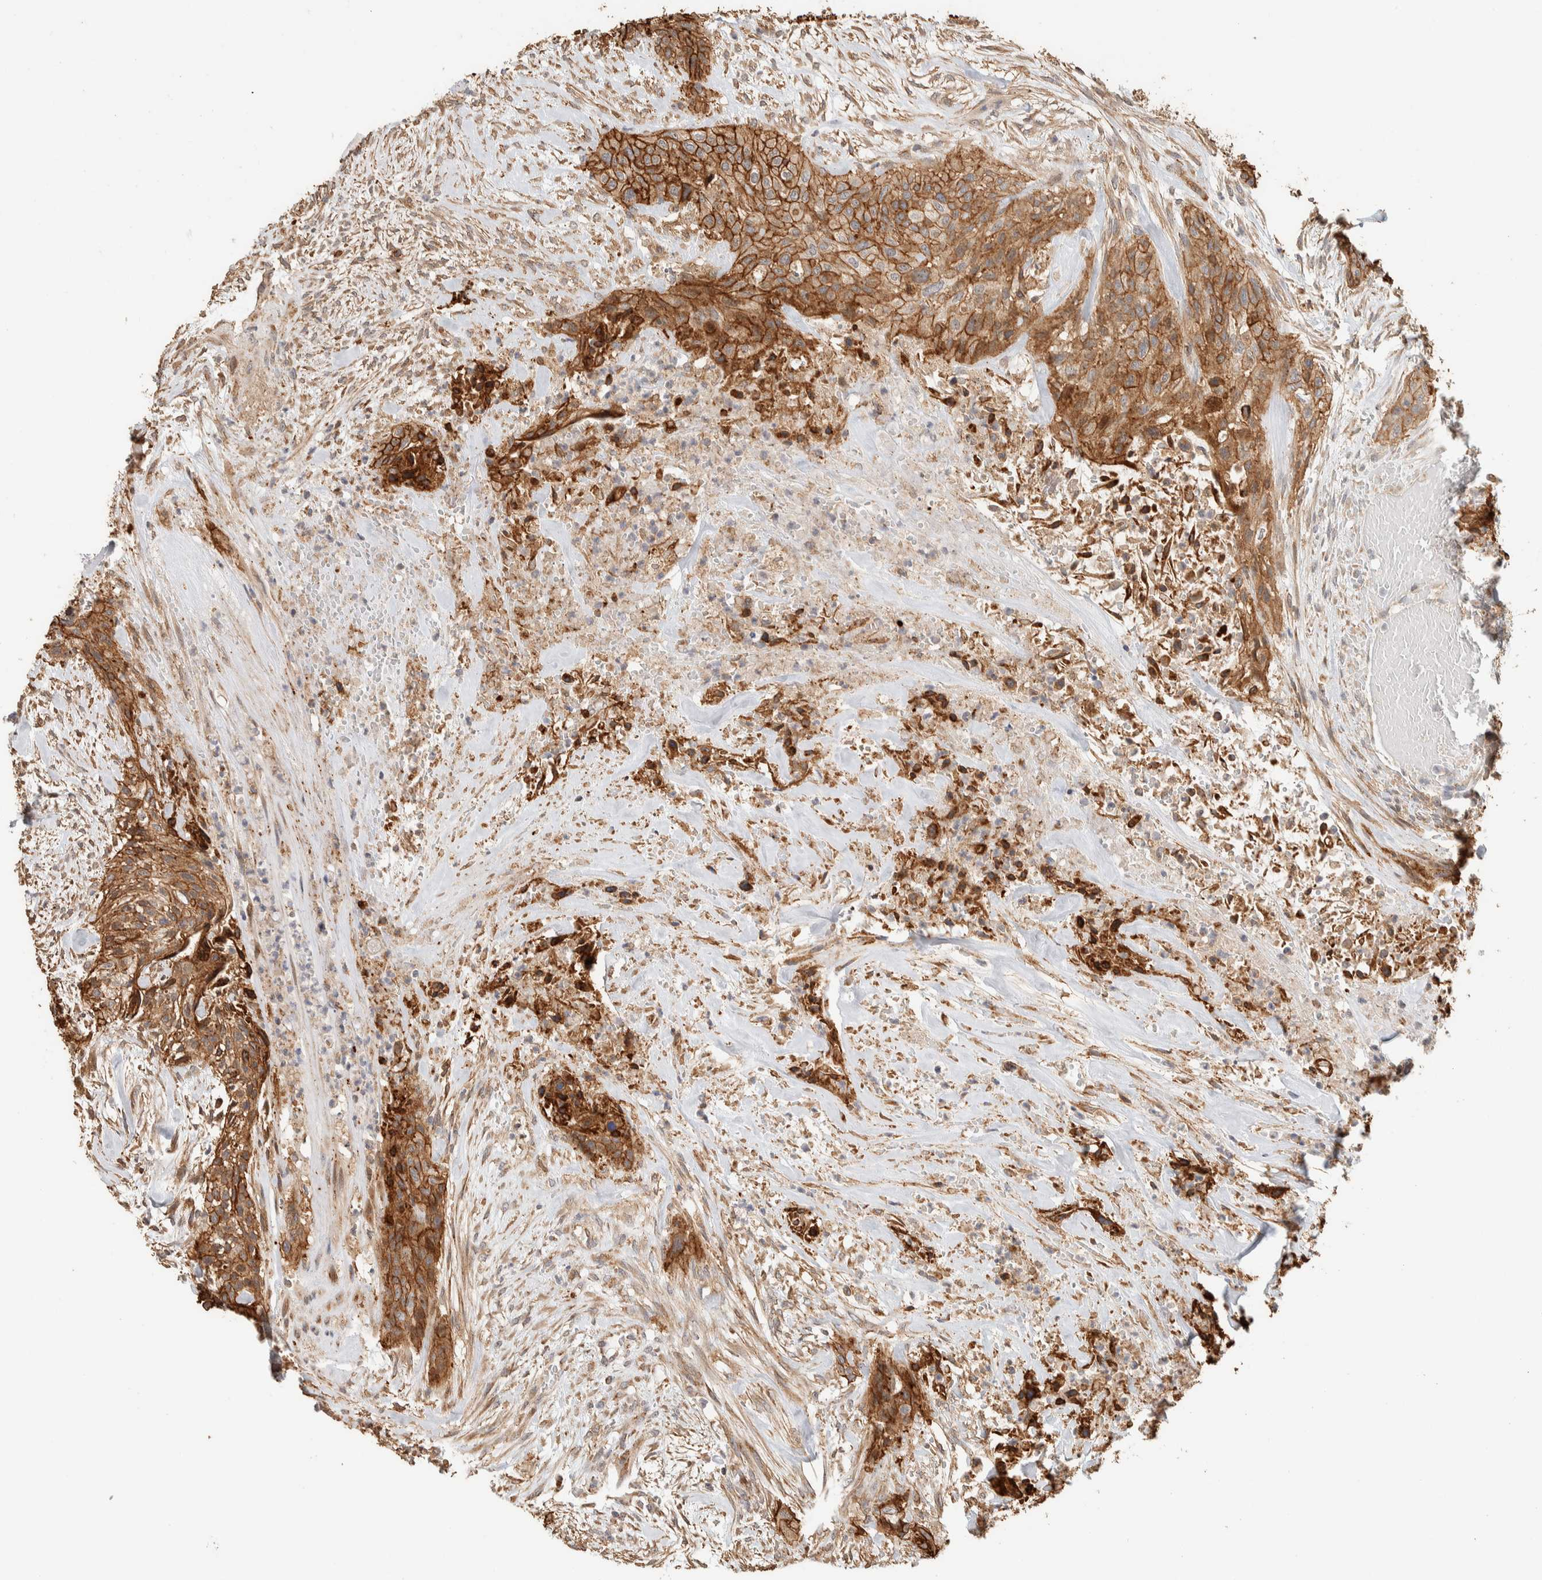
{"staining": {"intensity": "moderate", "quantity": ">75%", "location": "cytoplasmic/membranous"}, "tissue": "urothelial cancer", "cell_type": "Tumor cells", "image_type": "cancer", "snomed": [{"axis": "morphology", "description": "Urothelial carcinoma, High grade"}, {"axis": "topography", "description": "Urinary bladder"}], "caption": "Immunohistochemistry histopathology image of high-grade urothelial carcinoma stained for a protein (brown), which demonstrates medium levels of moderate cytoplasmic/membranous staining in approximately >75% of tumor cells.", "gene": "KIF9", "patient": {"sex": "male", "age": 35}}